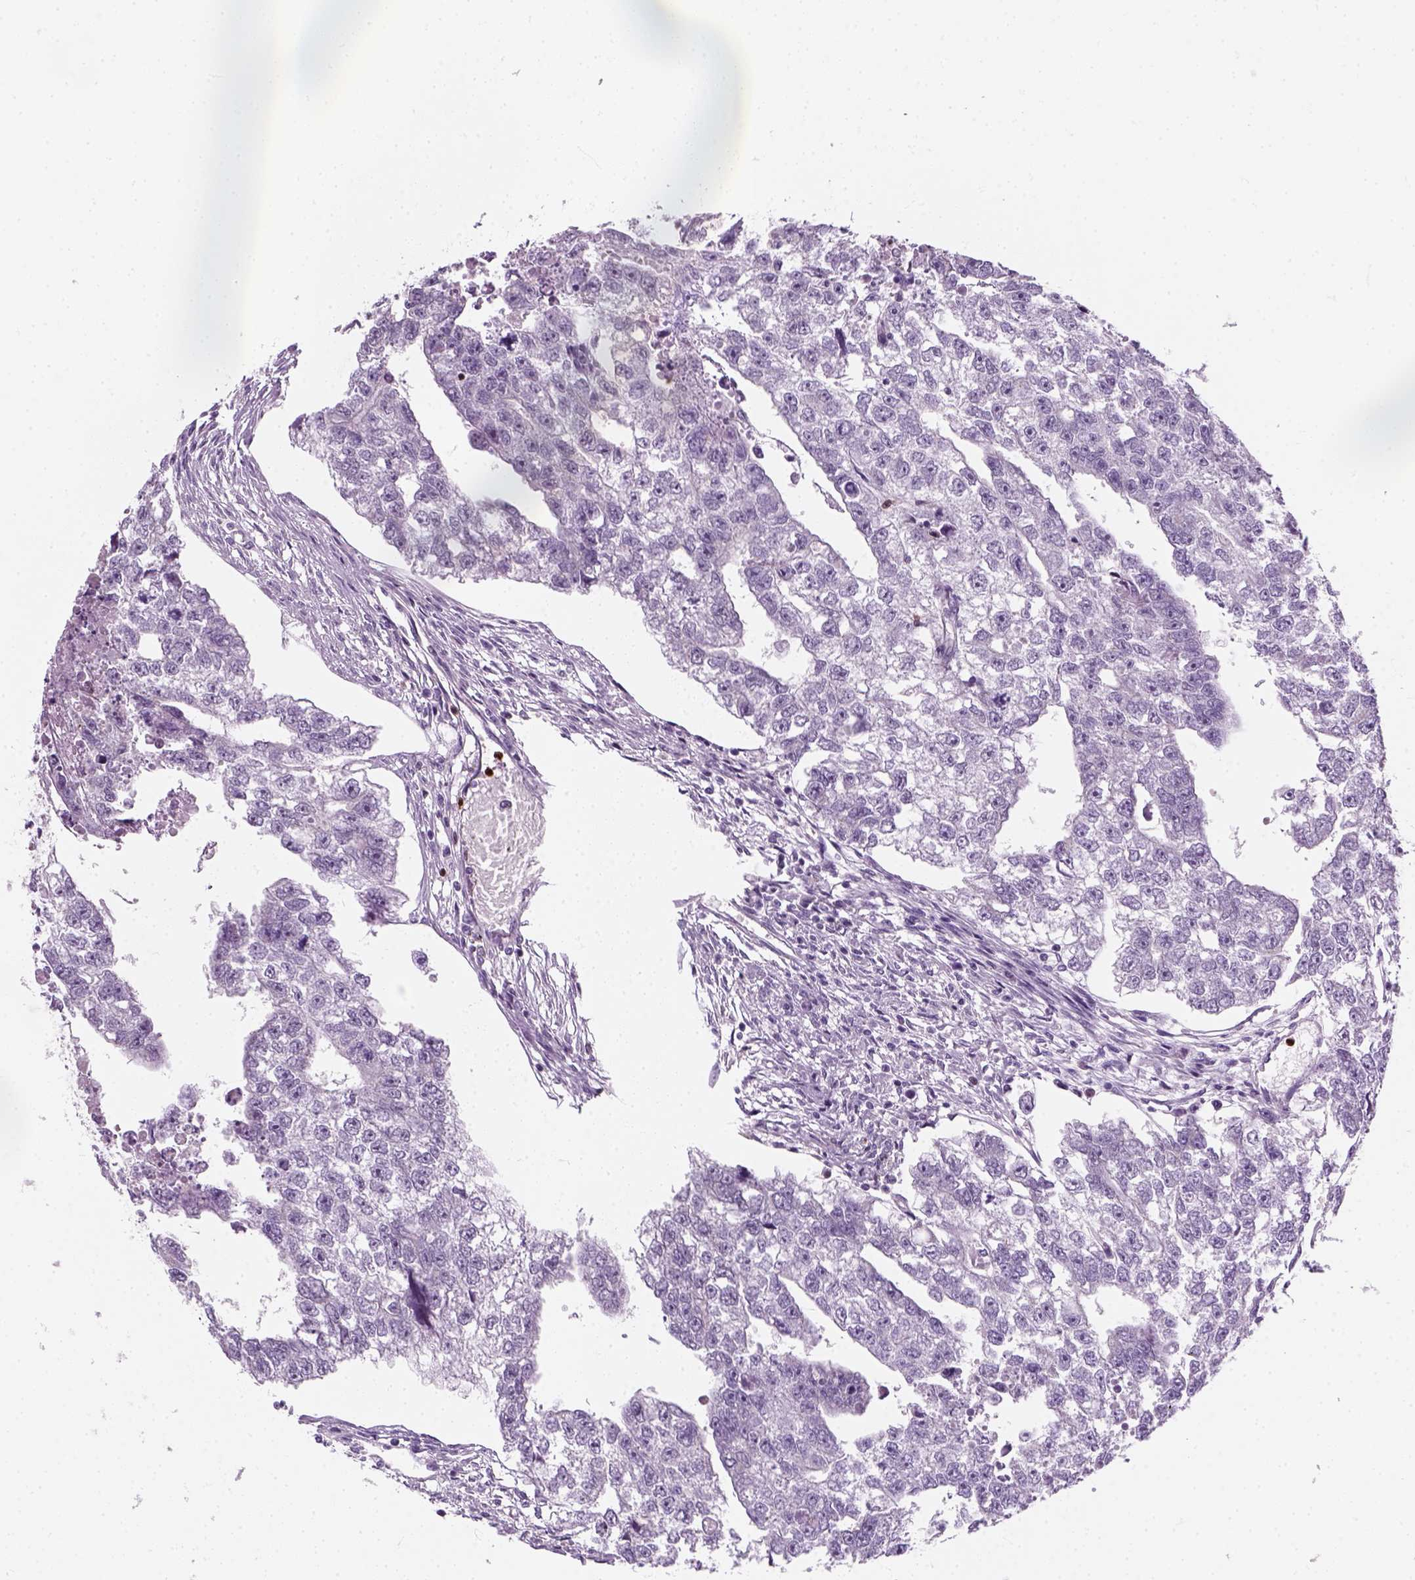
{"staining": {"intensity": "negative", "quantity": "none", "location": "none"}, "tissue": "testis cancer", "cell_type": "Tumor cells", "image_type": "cancer", "snomed": [{"axis": "morphology", "description": "Carcinoma, Embryonal, NOS"}, {"axis": "morphology", "description": "Teratoma, malignant, NOS"}, {"axis": "topography", "description": "Testis"}], "caption": "There is no significant staining in tumor cells of malignant teratoma (testis).", "gene": "IL4", "patient": {"sex": "male", "age": 44}}